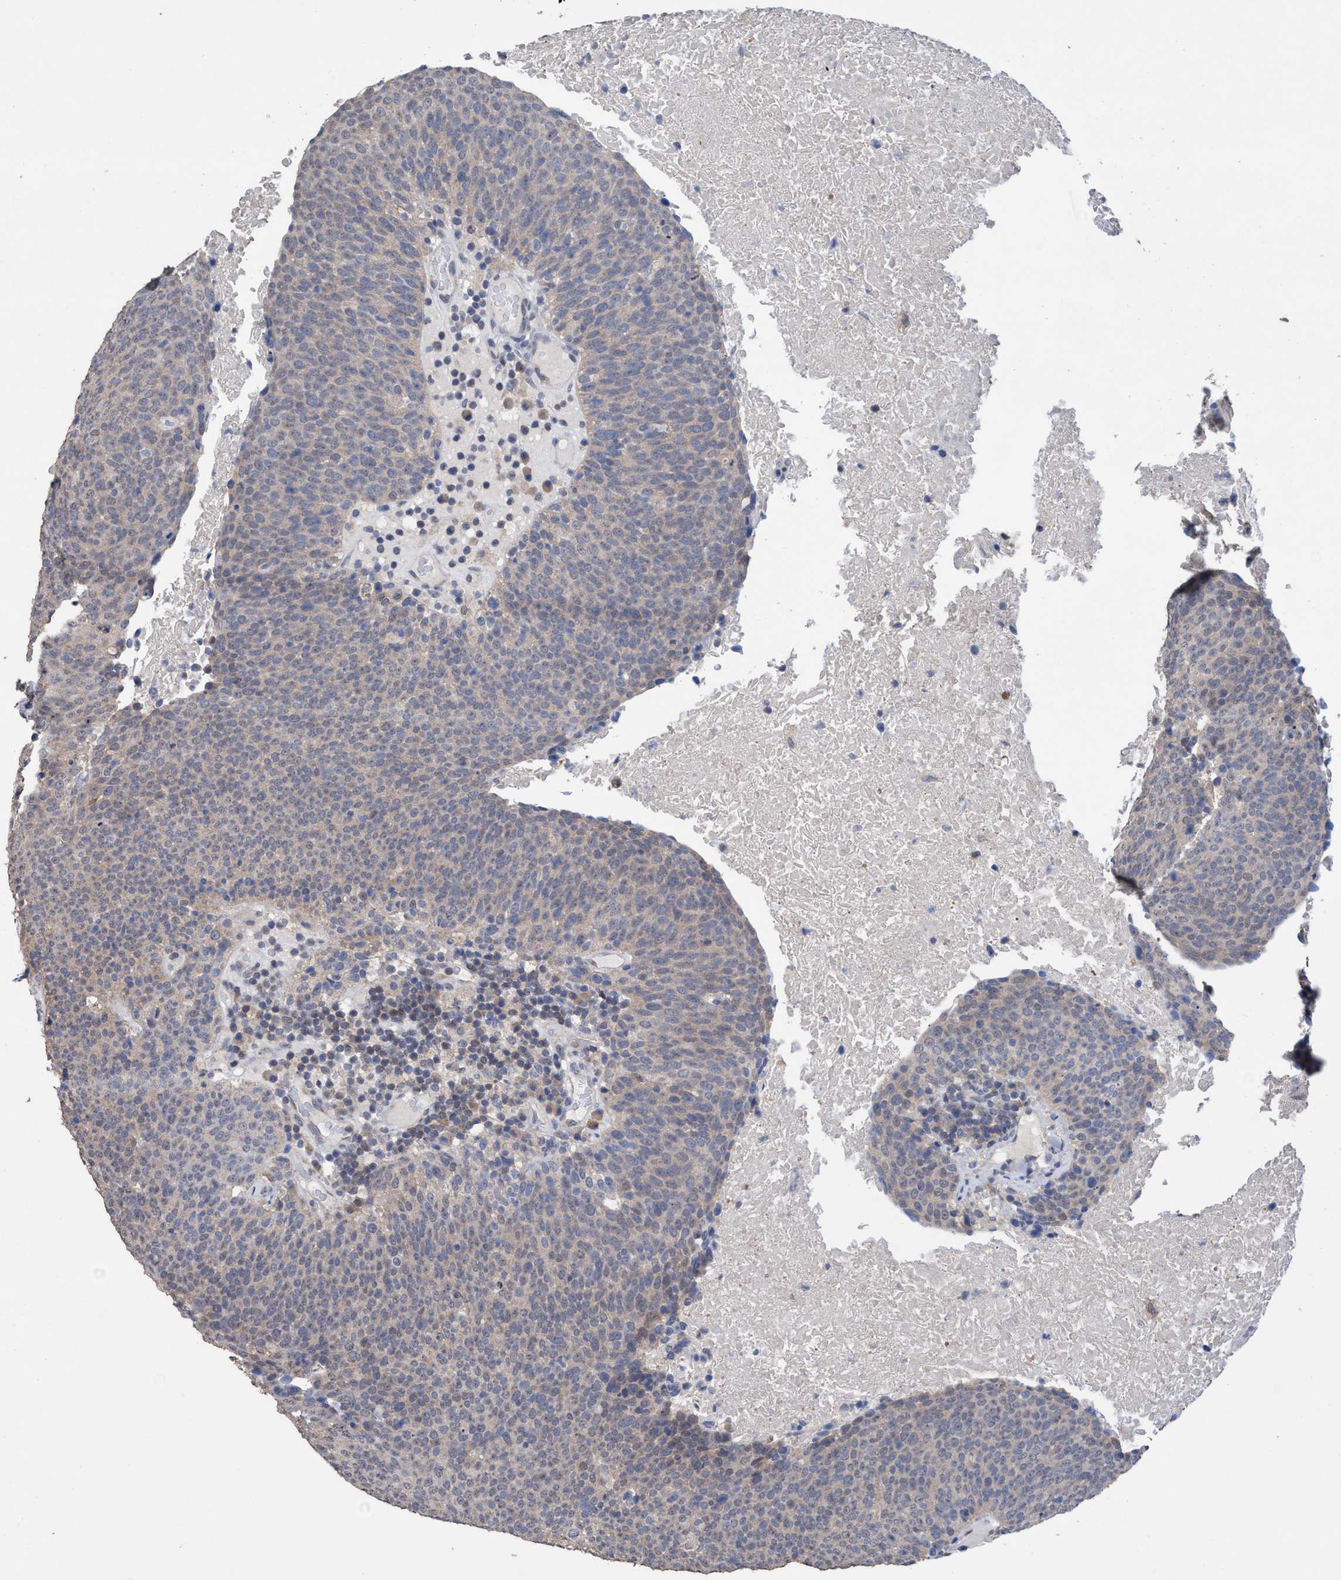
{"staining": {"intensity": "negative", "quantity": "none", "location": "none"}, "tissue": "head and neck cancer", "cell_type": "Tumor cells", "image_type": "cancer", "snomed": [{"axis": "morphology", "description": "Squamous cell carcinoma, NOS"}, {"axis": "morphology", "description": "Squamous cell carcinoma, metastatic, NOS"}, {"axis": "topography", "description": "Lymph node"}, {"axis": "topography", "description": "Head-Neck"}], "caption": "The photomicrograph reveals no staining of tumor cells in head and neck cancer (metastatic squamous cell carcinoma). Brightfield microscopy of immunohistochemistry (IHC) stained with DAB (brown) and hematoxylin (blue), captured at high magnification.", "gene": "GLOD4", "patient": {"sex": "male", "age": 62}}